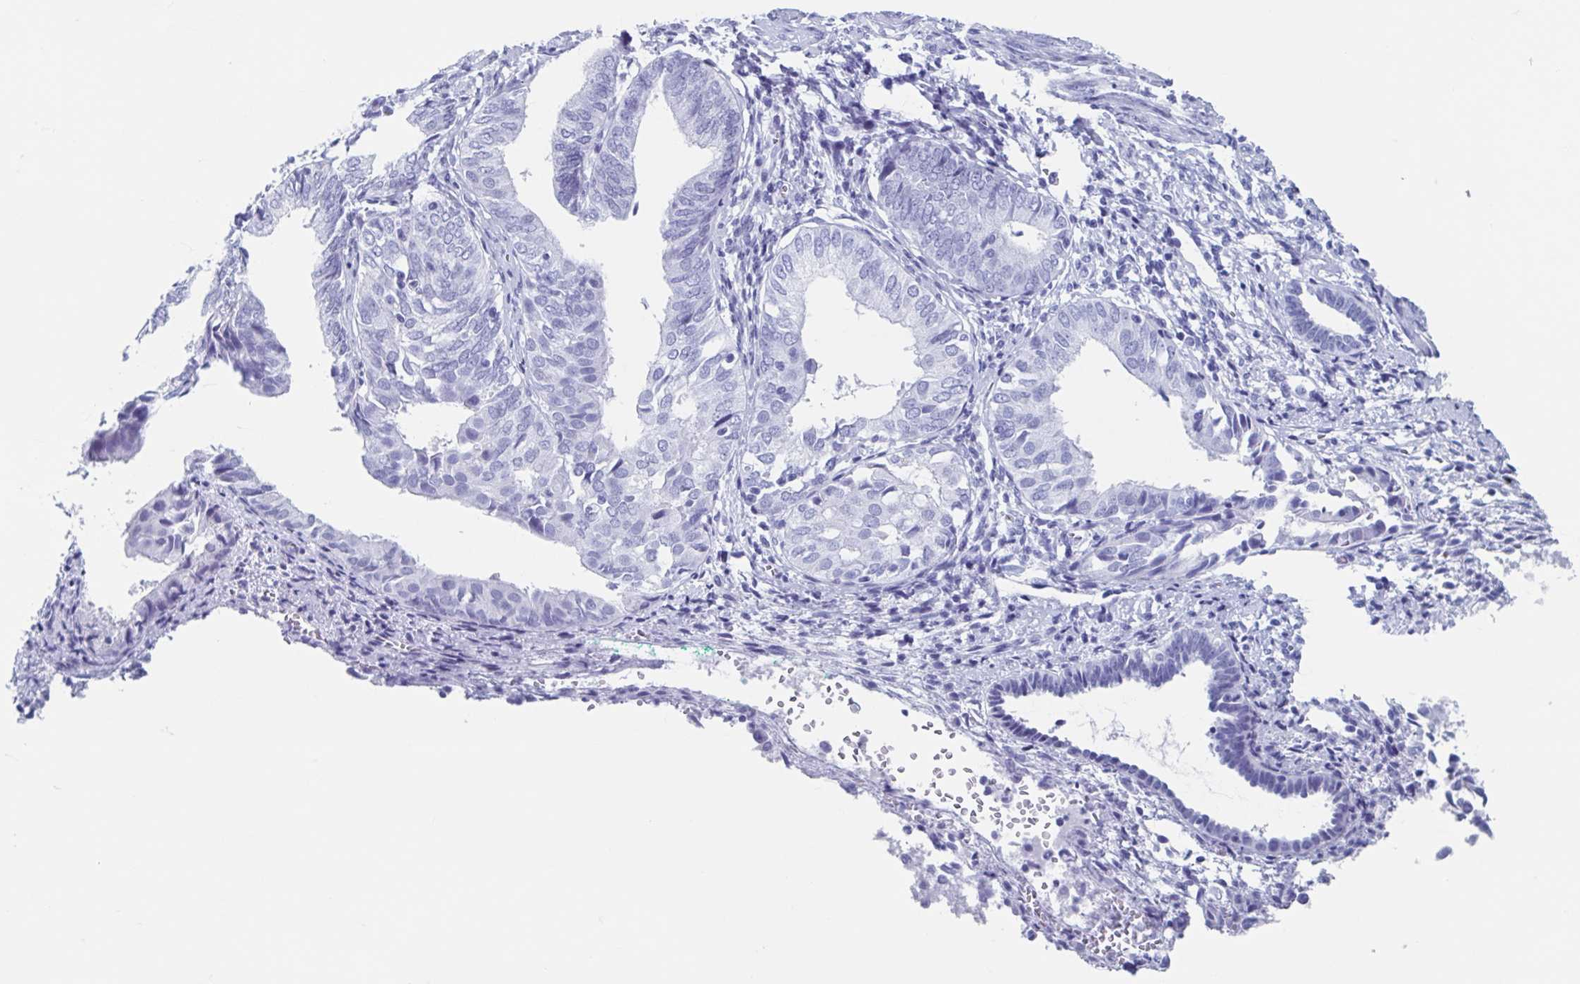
{"staining": {"intensity": "negative", "quantity": "none", "location": "none"}, "tissue": "endometrium", "cell_type": "Cells in endometrial stroma", "image_type": "normal", "snomed": [{"axis": "morphology", "description": "Normal tissue, NOS"}, {"axis": "topography", "description": "Endometrium"}], "caption": "This is an immunohistochemistry (IHC) photomicrograph of benign endometrium. There is no expression in cells in endometrial stroma.", "gene": "HDGFL1", "patient": {"sex": "female", "age": 50}}